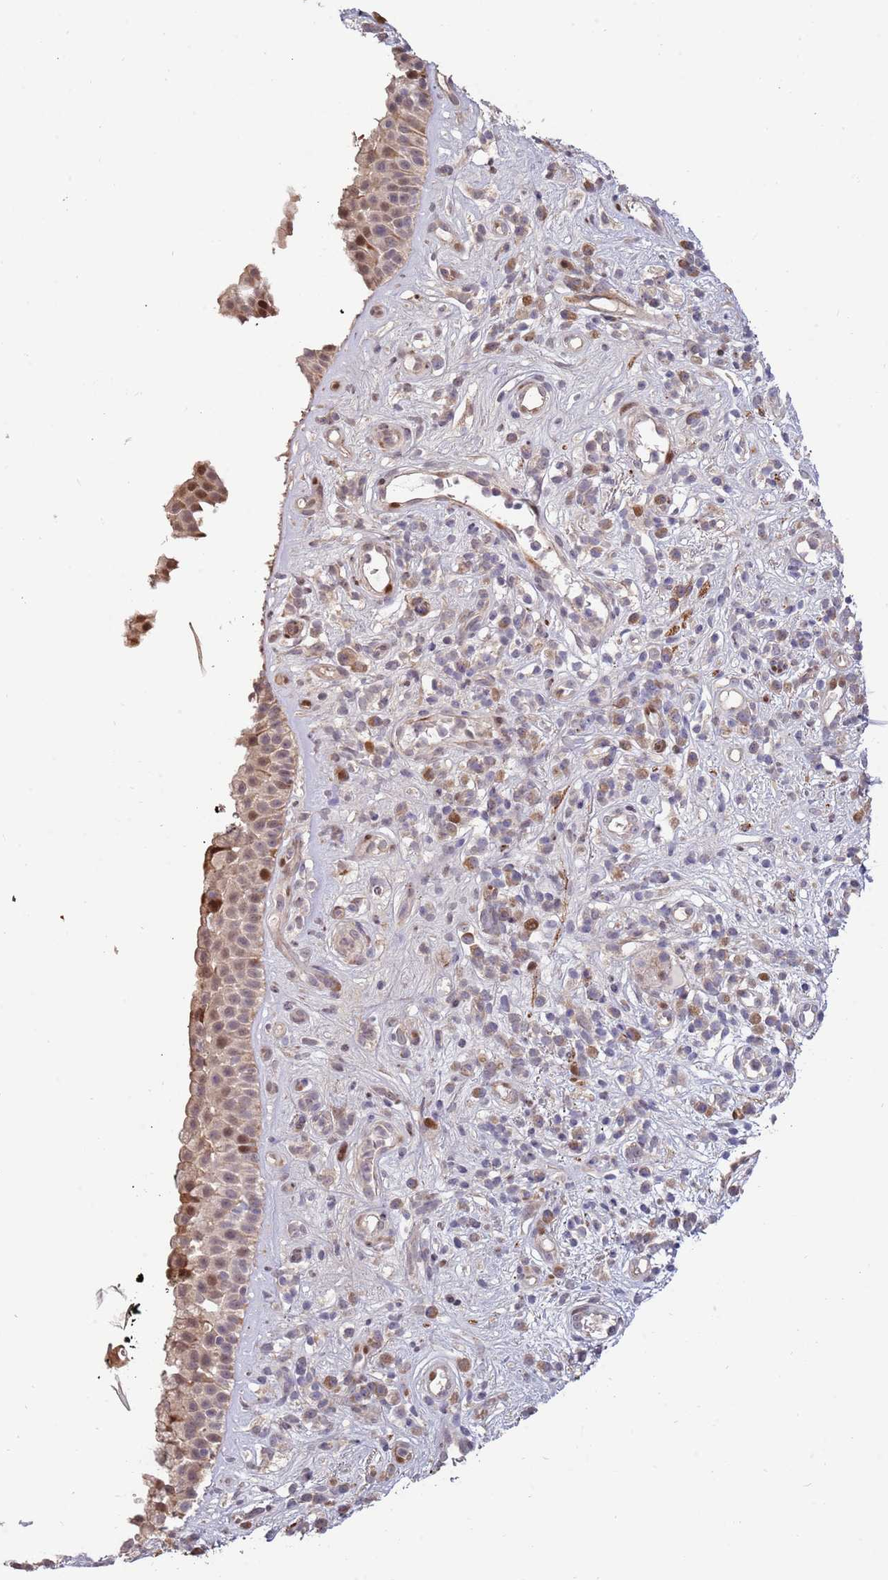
{"staining": {"intensity": "strong", "quantity": "25%-75%", "location": "cytoplasmic/membranous,nuclear"}, "tissue": "nasopharynx", "cell_type": "Respiratory epithelial cells", "image_type": "normal", "snomed": [{"axis": "morphology", "description": "Normal tissue, NOS"}, {"axis": "morphology", "description": "Squamous cell carcinoma, NOS"}, {"axis": "topography", "description": "Nasopharynx"}, {"axis": "topography", "description": "Head-Neck"}], "caption": "This micrograph displays benign nasopharynx stained with IHC to label a protein in brown. The cytoplasmic/membranous,nuclear of respiratory epithelial cells show strong positivity for the protein. Nuclei are counter-stained blue.", "gene": "SYNDIG1L", "patient": {"sex": "male", "age": 85}}